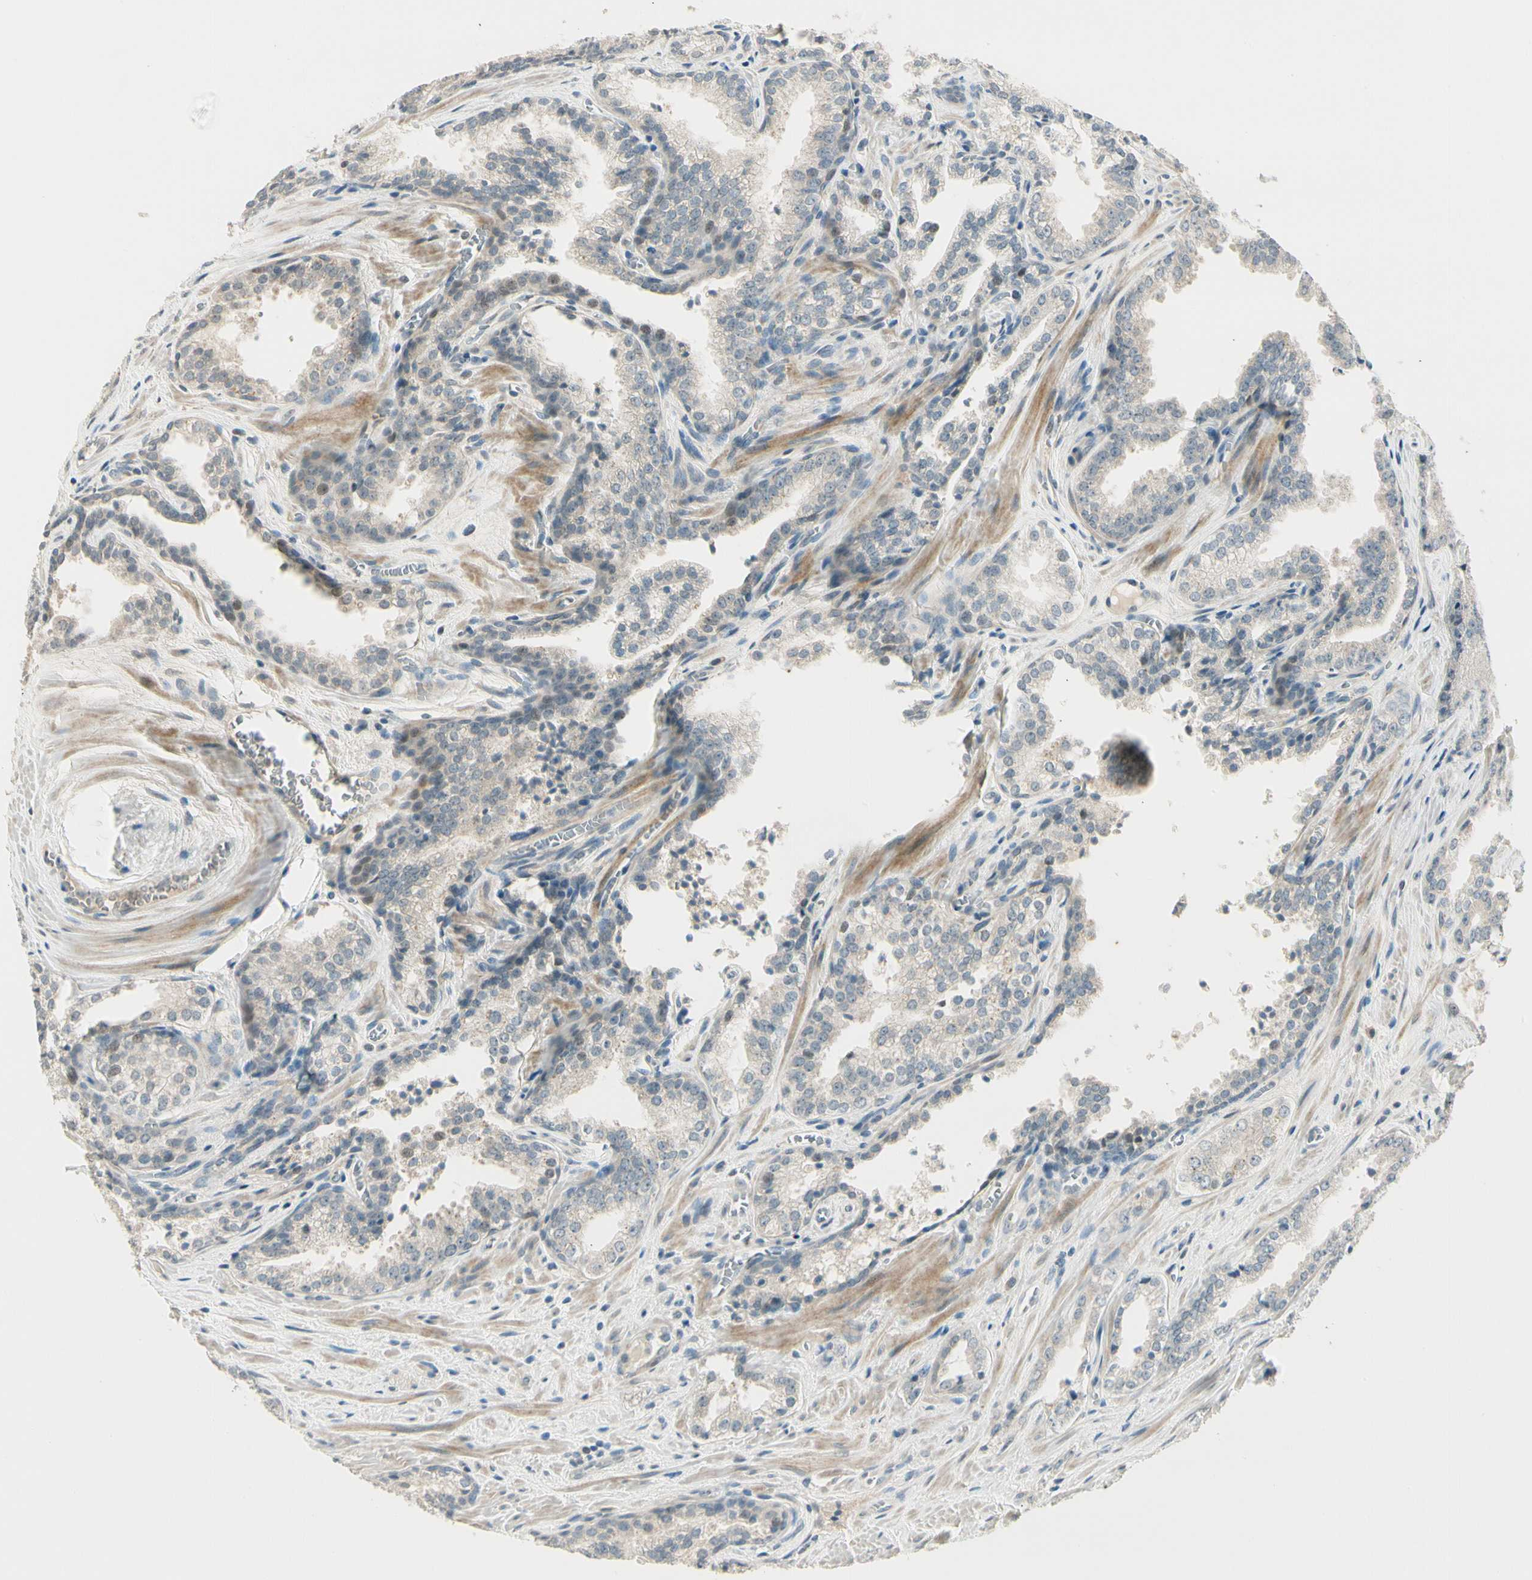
{"staining": {"intensity": "negative", "quantity": "none", "location": "none"}, "tissue": "prostate cancer", "cell_type": "Tumor cells", "image_type": "cancer", "snomed": [{"axis": "morphology", "description": "Adenocarcinoma, Low grade"}, {"axis": "topography", "description": "Prostate"}], "caption": "Prostate cancer (adenocarcinoma (low-grade)) was stained to show a protein in brown. There is no significant staining in tumor cells.", "gene": "PCDHB15", "patient": {"sex": "male", "age": 60}}